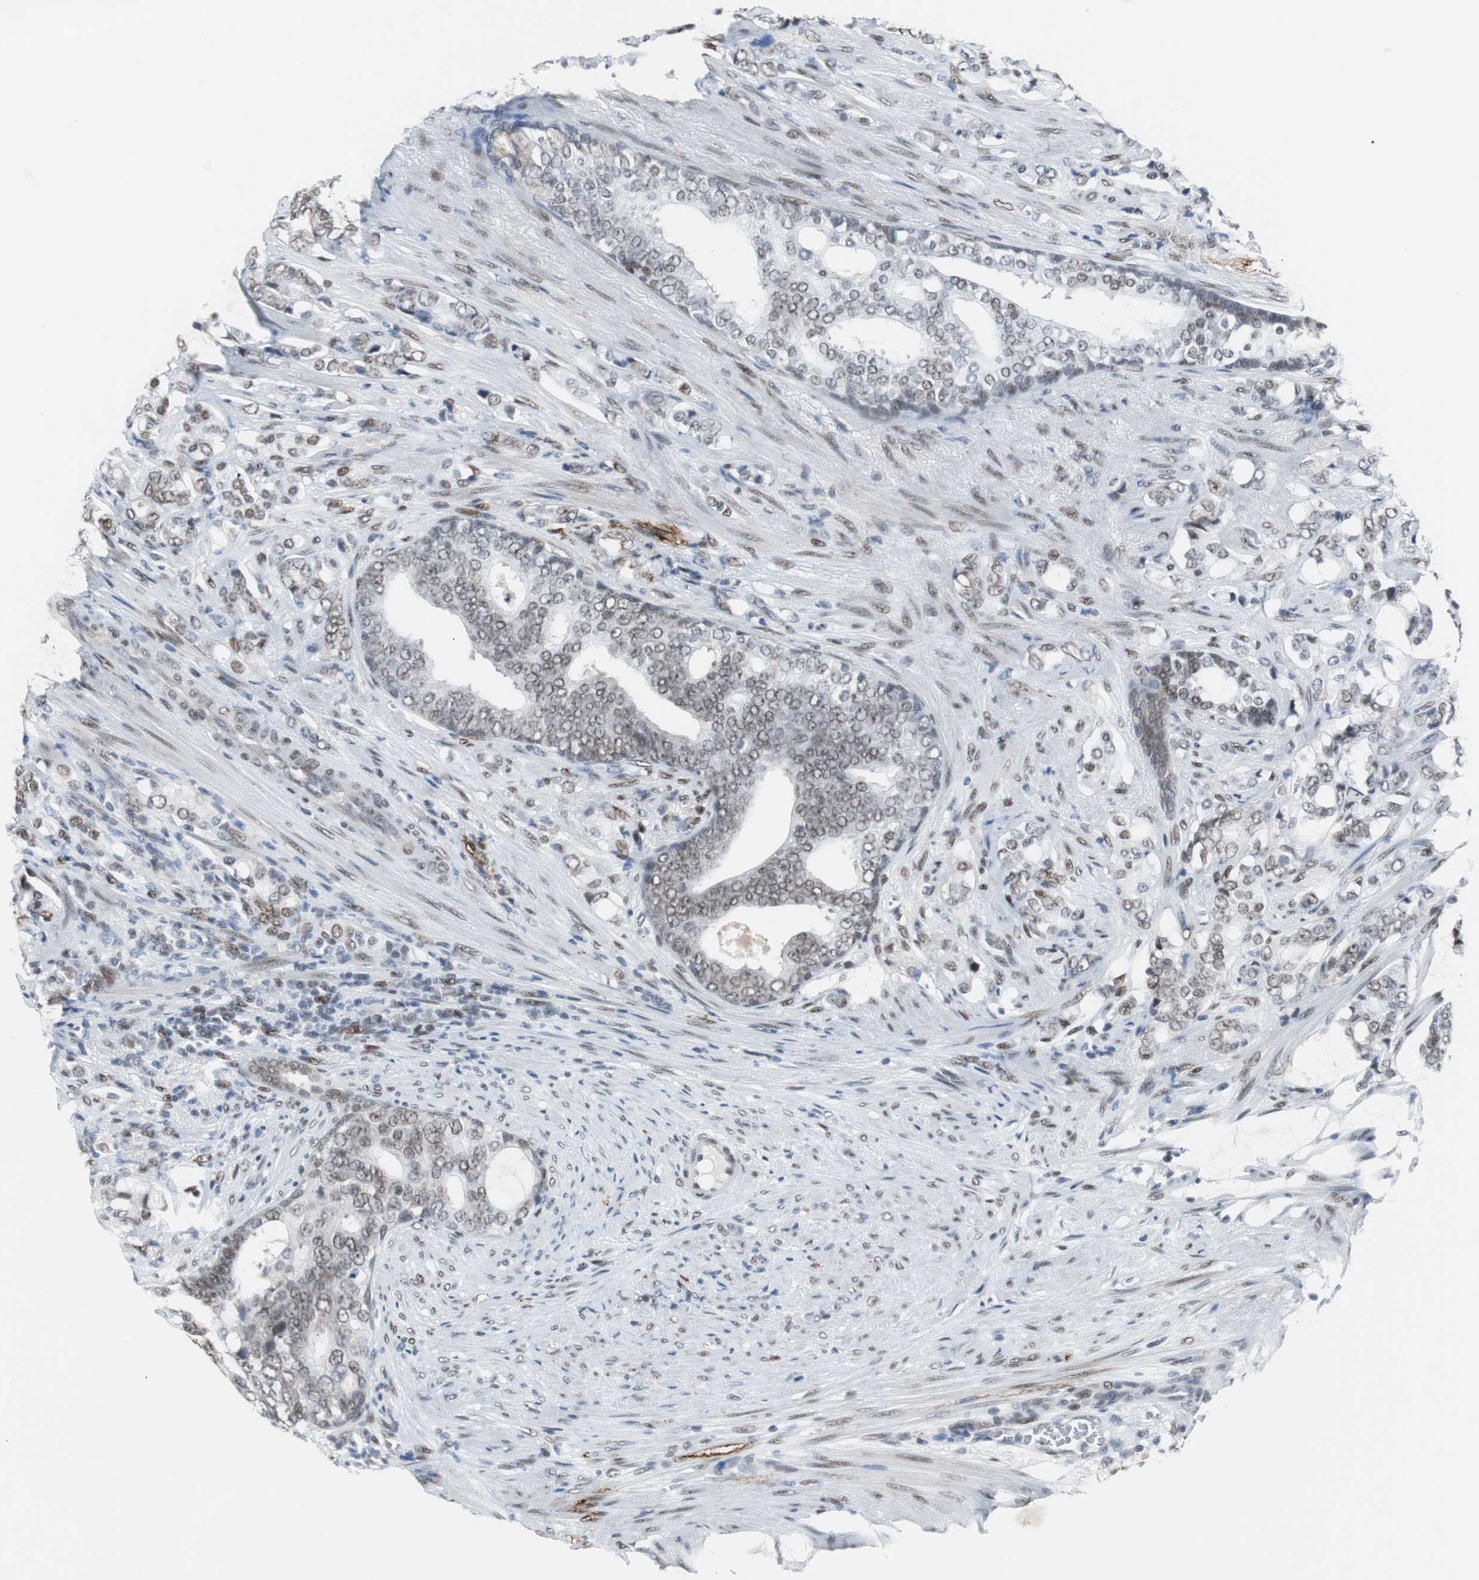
{"staining": {"intensity": "weak", "quantity": "<25%", "location": "nuclear"}, "tissue": "prostate cancer", "cell_type": "Tumor cells", "image_type": "cancer", "snomed": [{"axis": "morphology", "description": "Adenocarcinoma, Low grade"}, {"axis": "topography", "description": "Prostate"}], "caption": "Tumor cells show no significant expression in prostate low-grade adenocarcinoma.", "gene": "ZHX2", "patient": {"sex": "male", "age": 58}}